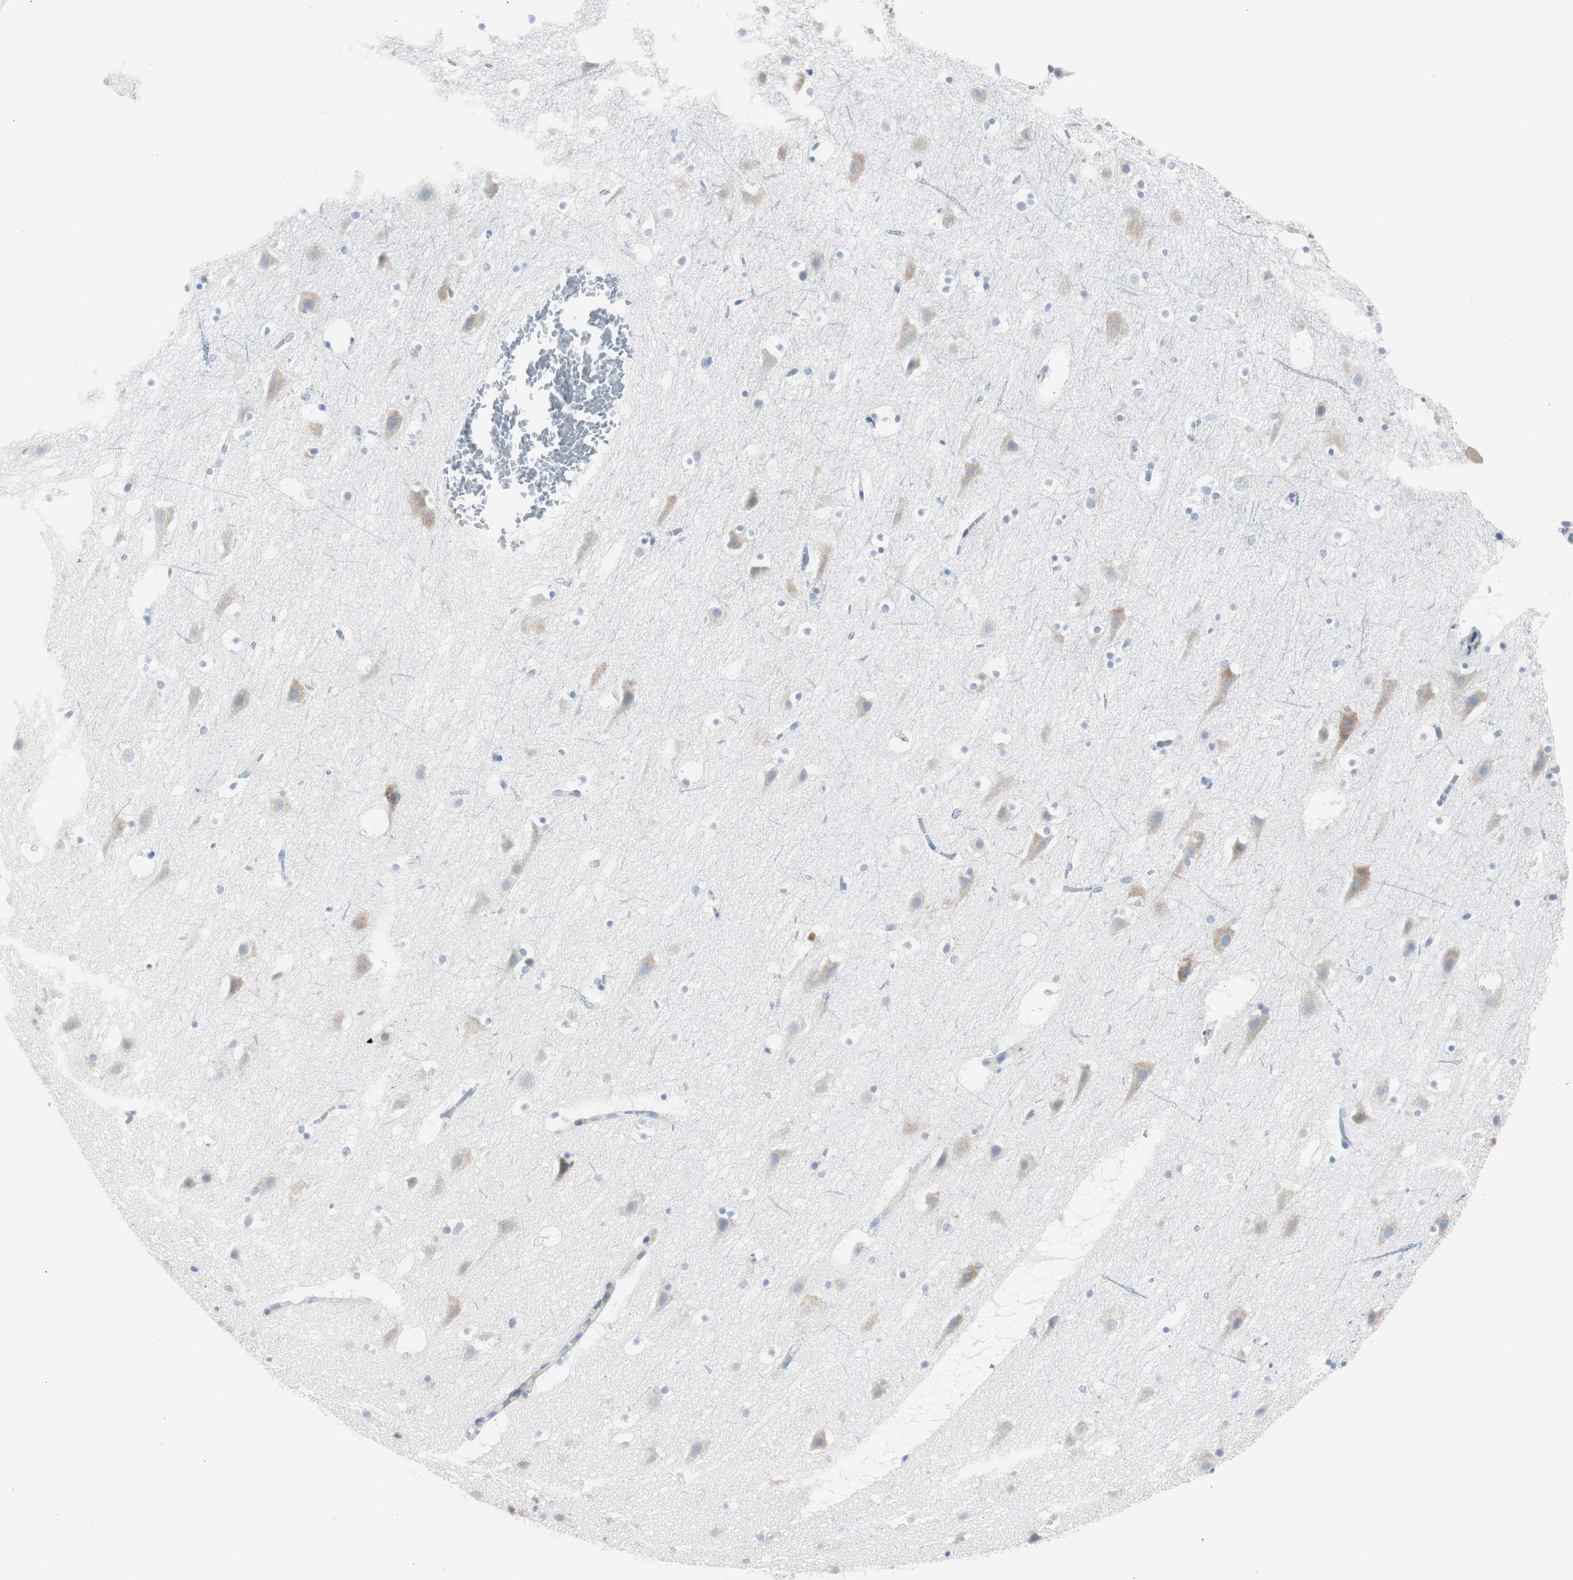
{"staining": {"intensity": "negative", "quantity": "none", "location": "none"}, "tissue": "cerebral cortex", "cell_type": "Endothelial cells", "image_type": "normal", "snomed": [{"axis": "morphology", "description": "Normal tissue, NOS"}, {"axis": "topography", "description": "Cerebral cortex"}], "caption": "A histopathology image of cerebral cortex stained for a protein reveals no brown staining in endothelial cells.", "gene": "RPS12", "patient": {"sex": "male", "age": 45}}